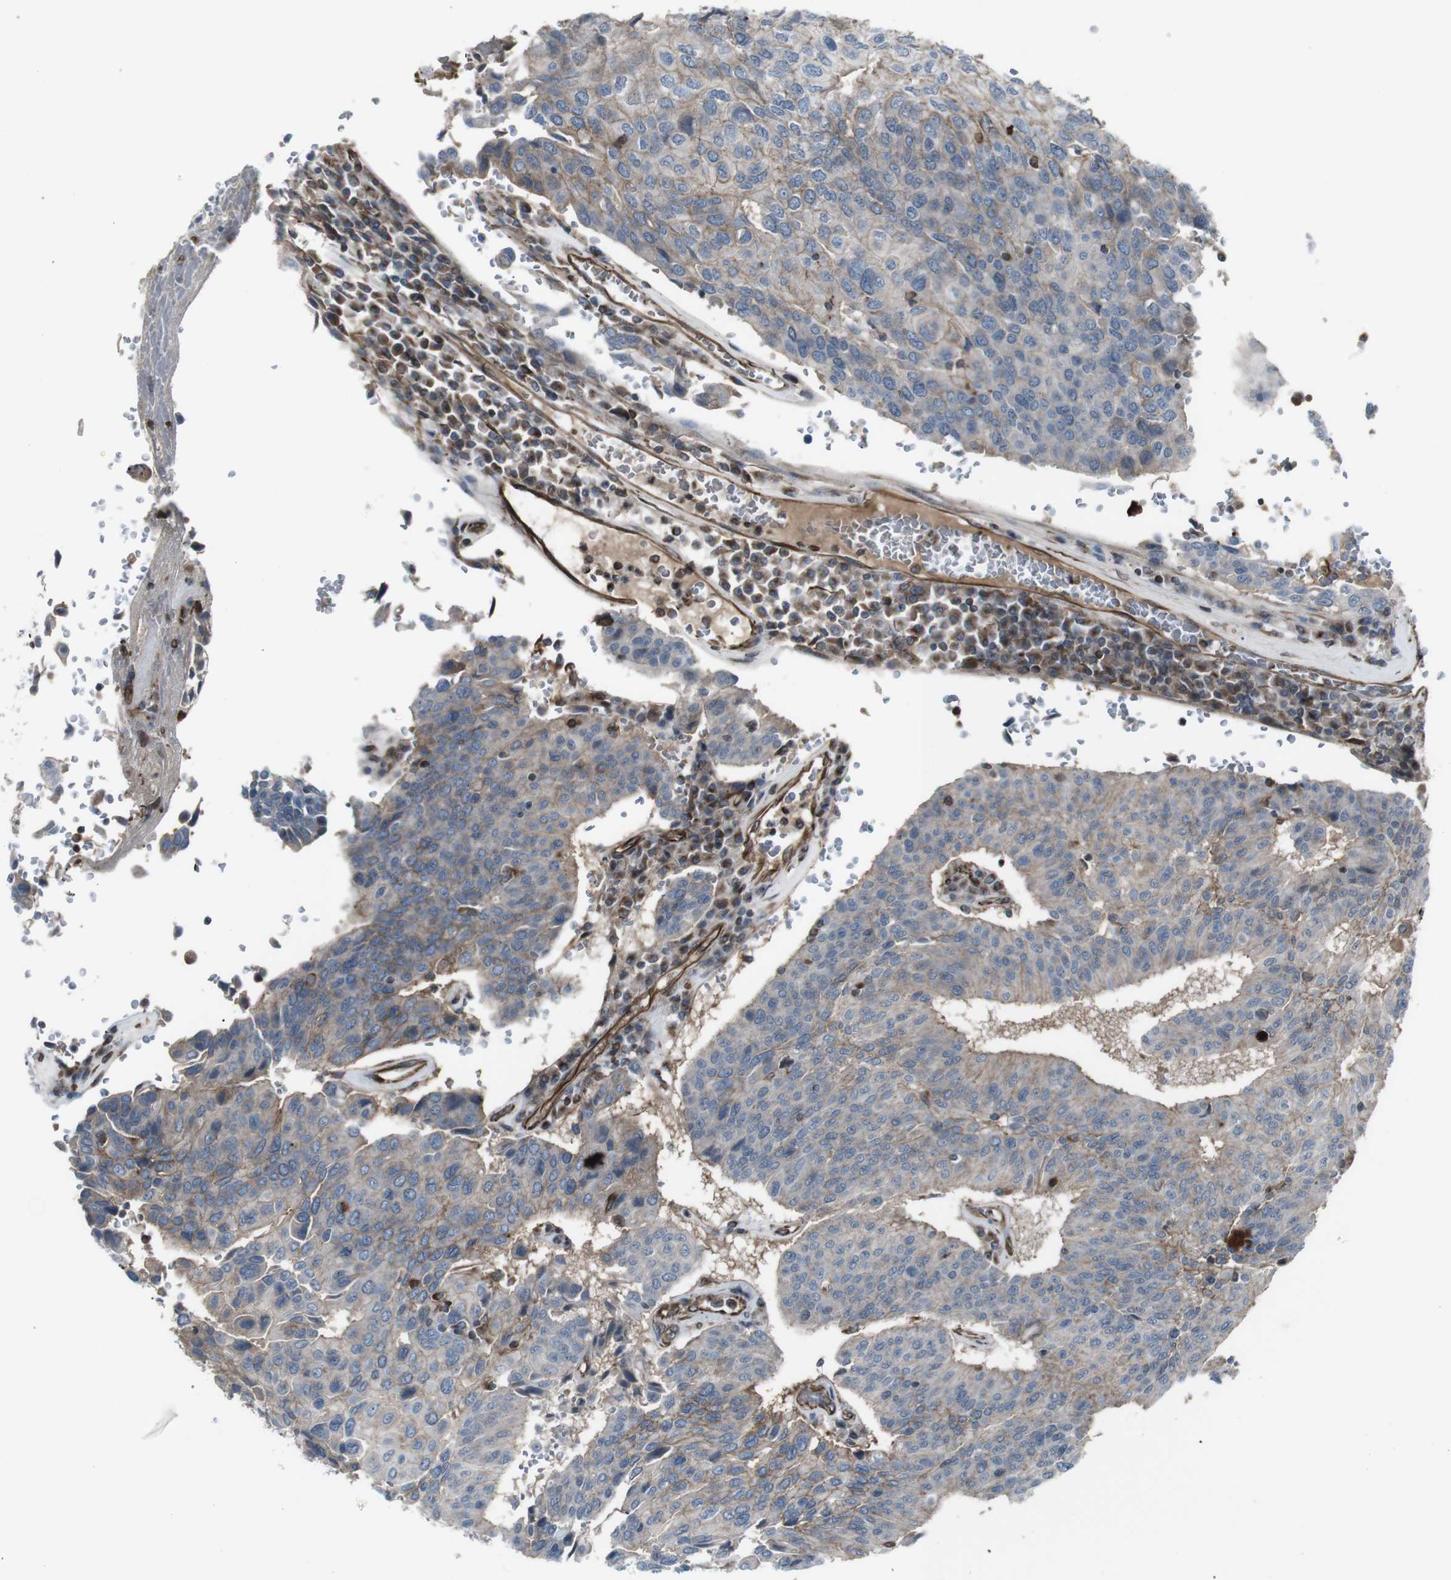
{"staining": {"intensity": "weak", "quantity": "25%-75%", "location": "cytoplasmic/membranous"}, "tissue": "urothelial cancer", "cell_type": "Tumor cells", "image_type": "cancer", "snomed": [{"axis": "morphology", "description": "Urothelial carcinoma, High grade"}, {"axis": "topography", "description": "Urinary bladder"}], "caption": "Urothelial cancer tissue demonstrates weak cytoplasmic/membranous positivity in about 25%-75% of tumor cells, visualized by immunohistochemistry. (Stains: DAB in brown, nuclei in blue, Microscopy: brightfield microscopy at high magnification).", "gene": "TMEM141", "patient": {"sex": "male", "age": 66}}